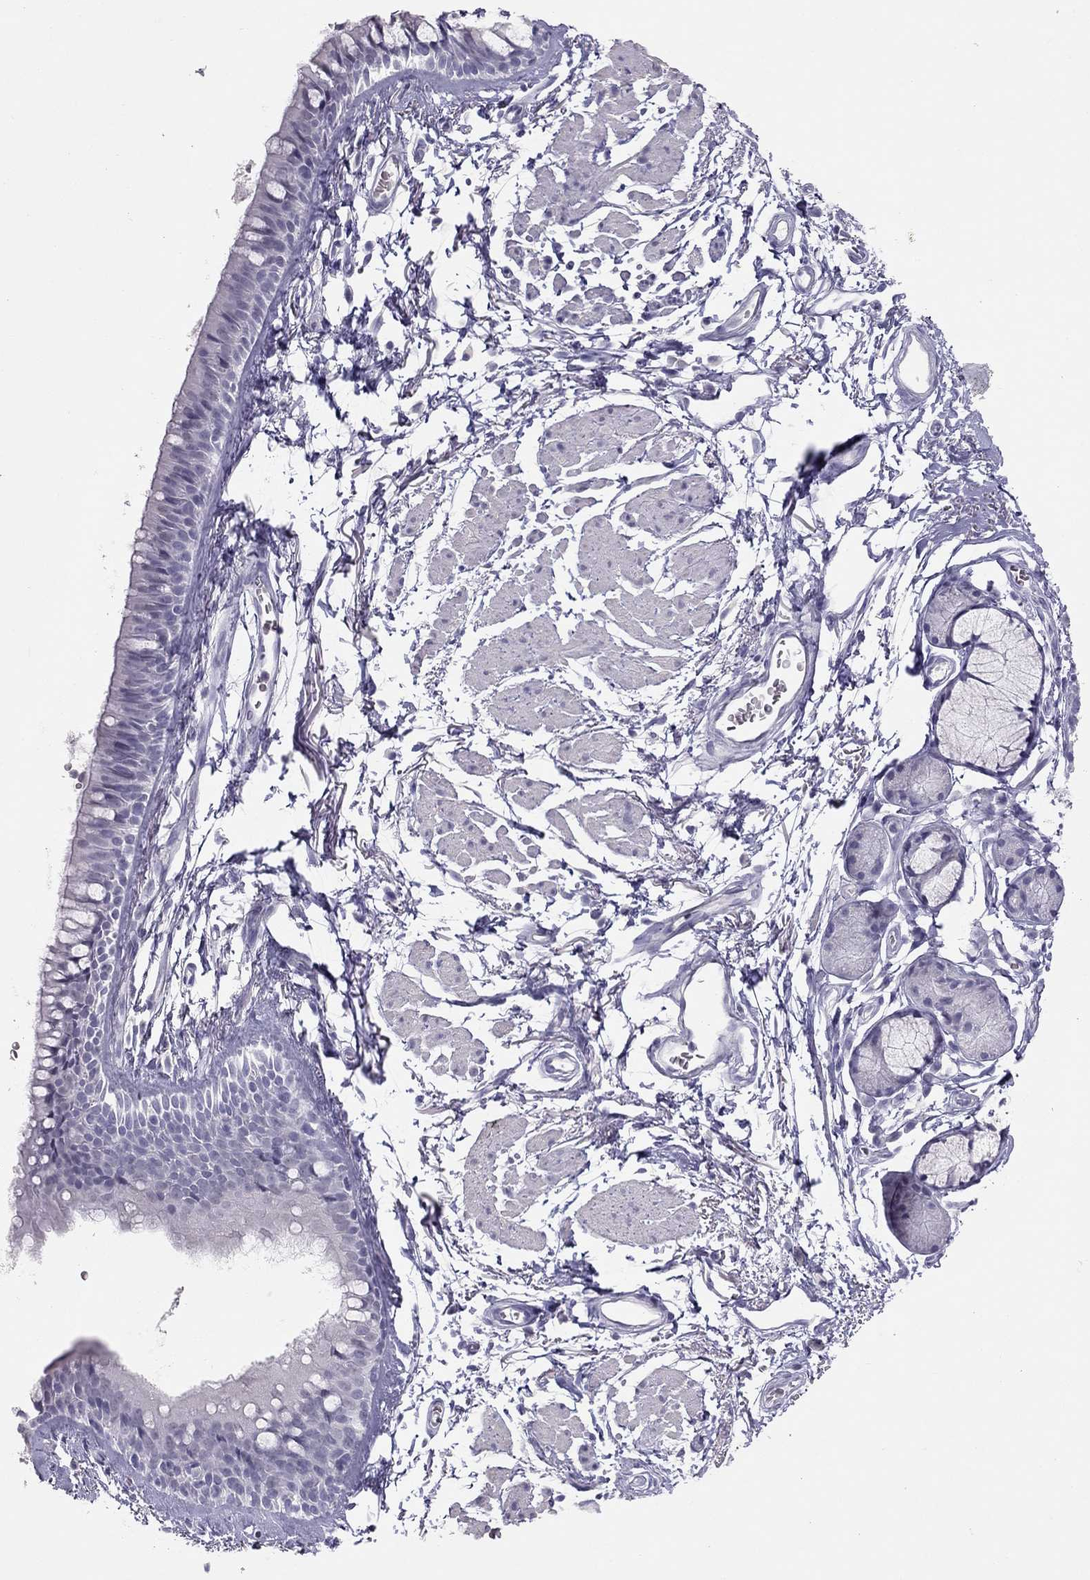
{"staining": {"intensity": "negative", "quantity": "none", "location": "none"}, "tissue": "soft tissue", "cell_type": "Fibroblasts", "image_type": "normal", "snomed": [{"axis": "morphology", "description": "Normal tissue, NOS"}, {"axis": "topography", "description": "Cartilage tissue"}, {"axis": "topography", "description": "Bronchus"}], "caption": "Fibroblasts show no significant protein staining in normal soft tissue.", "gene": "SPATA12", "patient": {"sex": "female", "age": 79}}